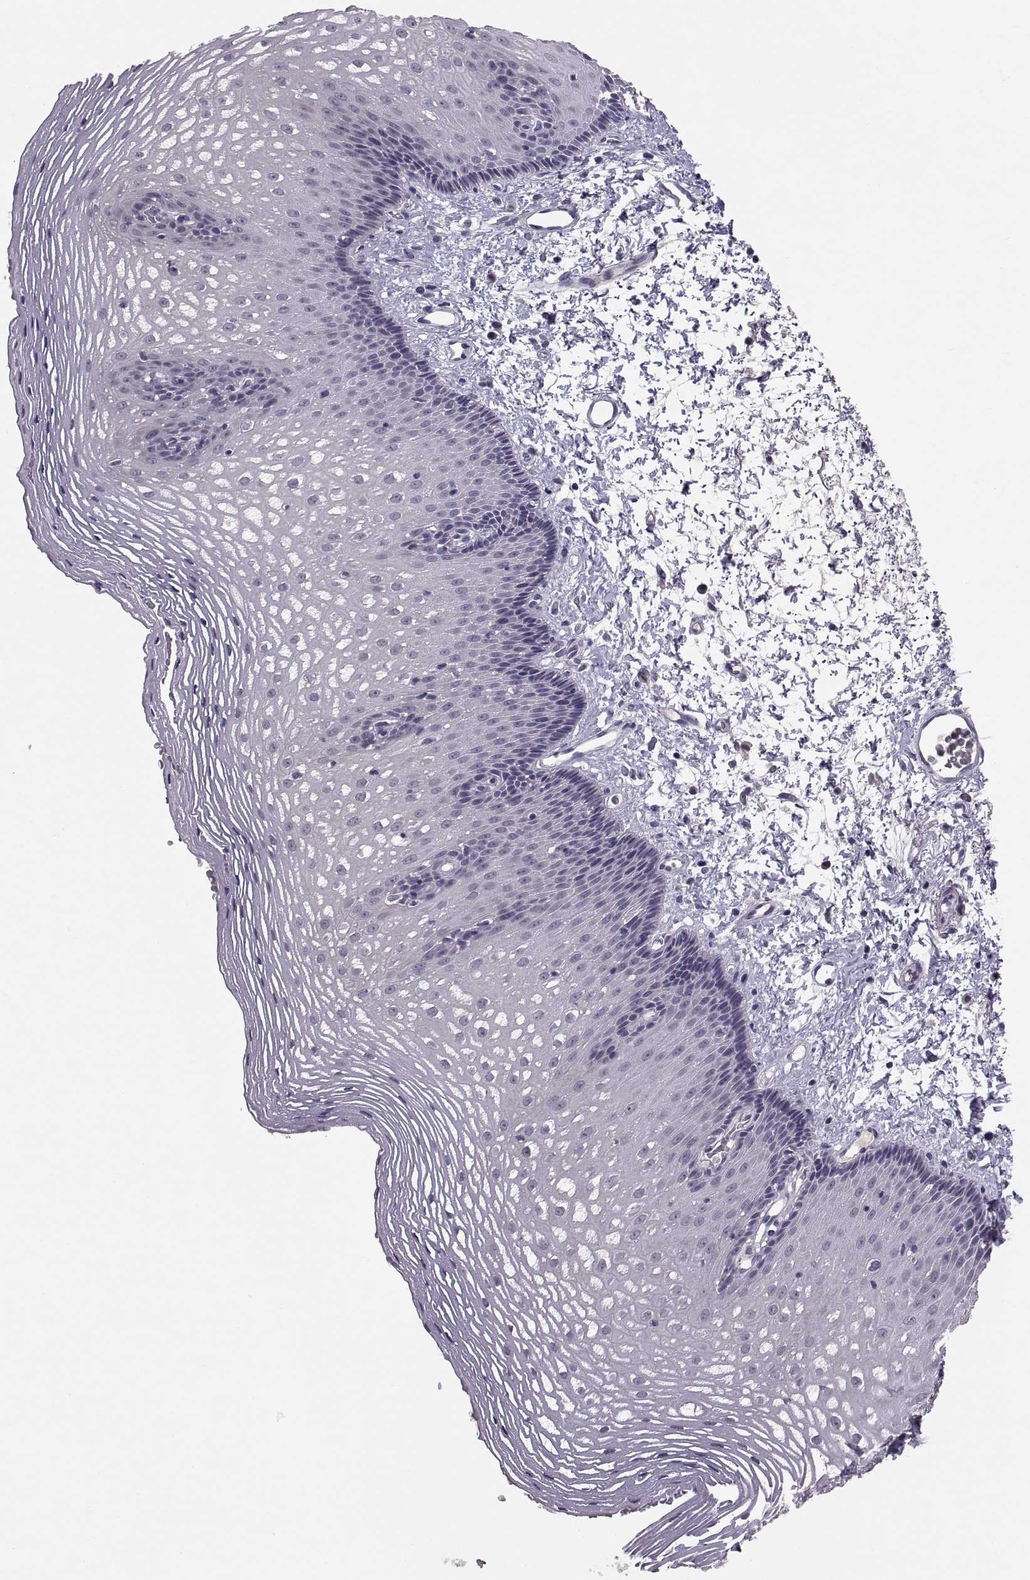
{"staining": {"intensity": "negative", "quantity": "none", "location": "none"}, "tissue": "esophagus", "cell_type": "Squamous epithelial cells", "image_type": "normal", "snomed": [{"axis": "morphology", "description": "Normal tissue, NOS"}, {"axis": "topography", "description": "Esophagus"}], "caption": "IHC of benign esophagus demonstrates no expression in squamous epithelial cells.", "gene": "PAX2", "patient": {"sex": "male", "age": 76}}